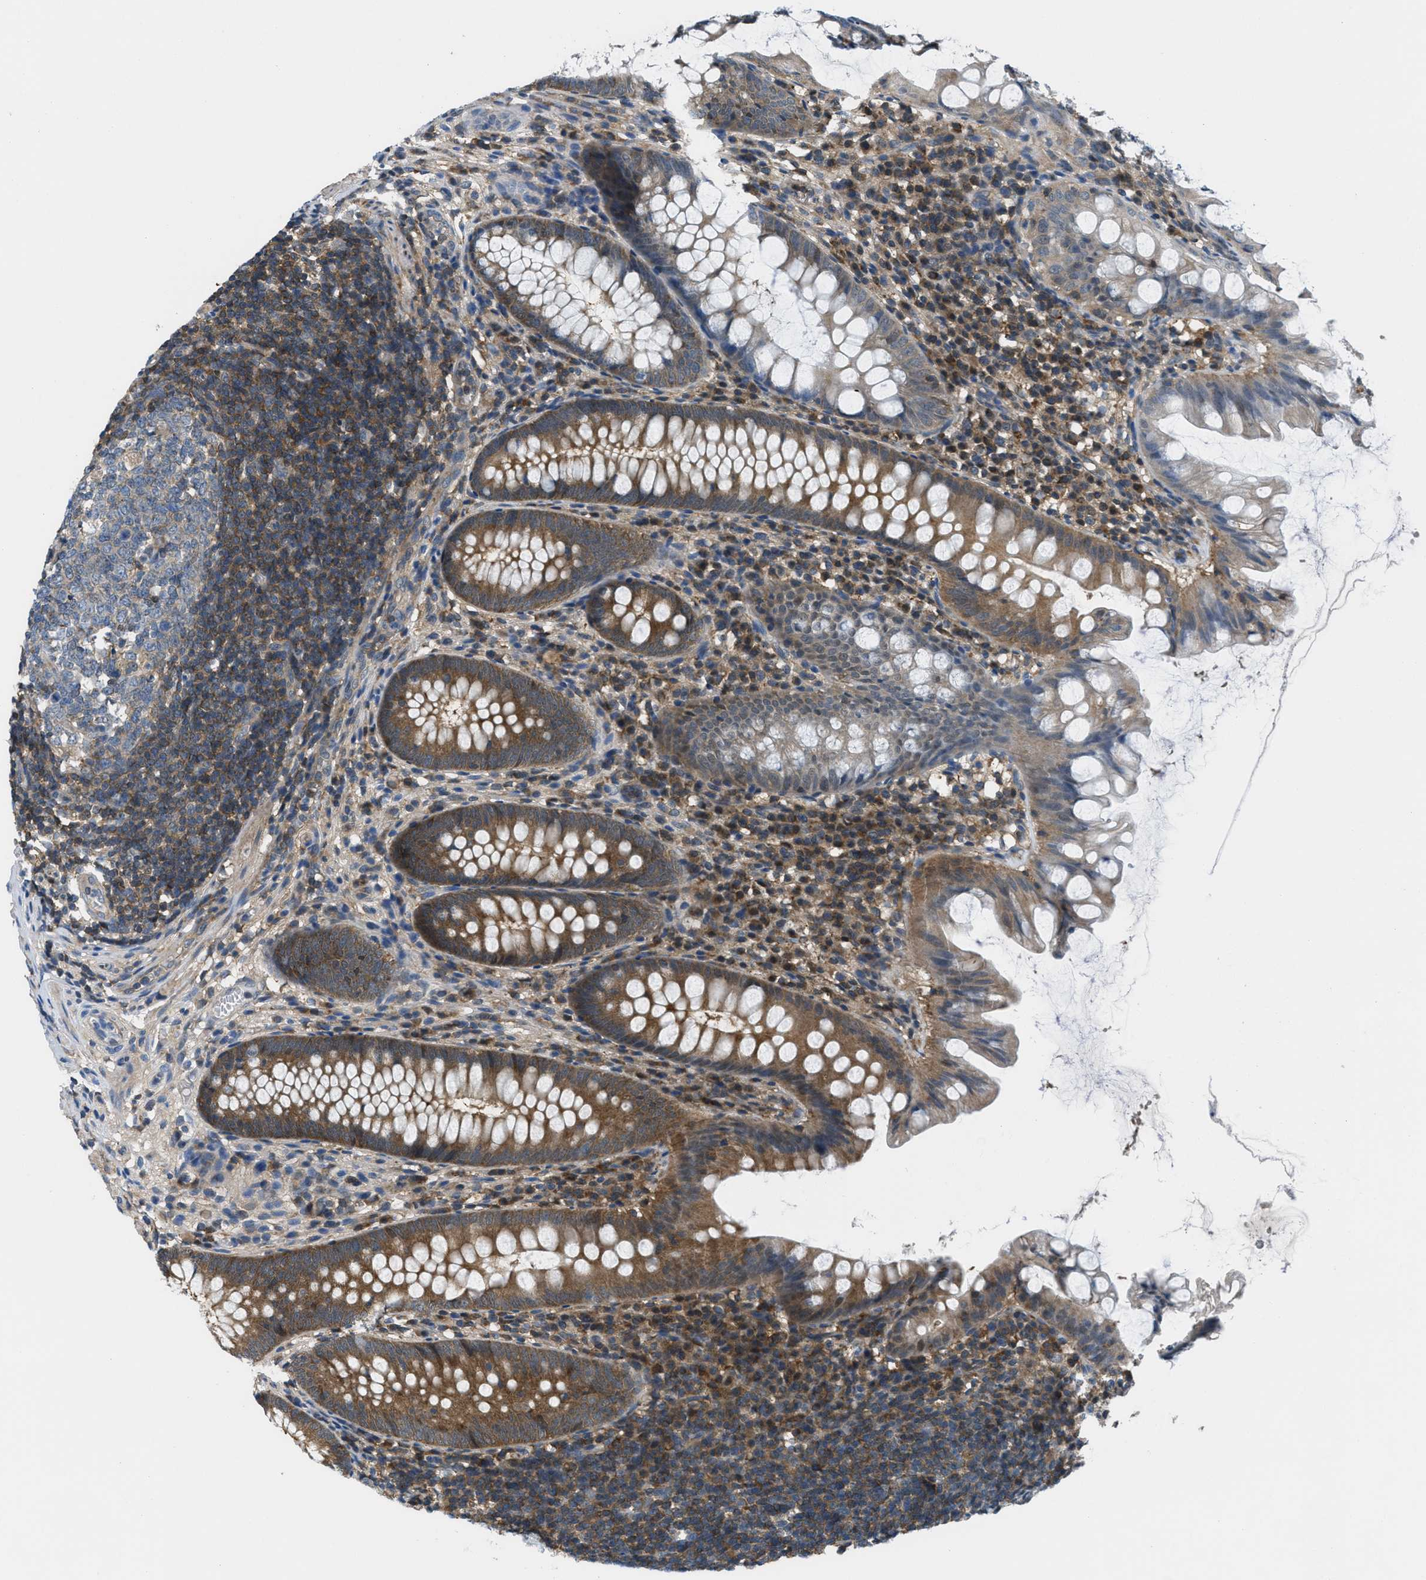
{"staining": {"intensity": "moderate", "quantity": ">75%", "location": "cytoplasmic/membranous"}, "tissue": "appendix", "cell_type": "Glandular cells", "image_type": "normal", "snomed": [{"axis": "morphology", "description": "Normal tissue, NOS"}, {"axis": "topography", "description": "Appendix"}], "caption": "Immunohistochemistry (IHC) (DAB) staining of benign human appendix reveals moderate cytoplasmic/membranous protein staining in about >75% of glandular cells.", "gene": "PIP5K1C", "patient": {"sex": "male", "age": 56}}